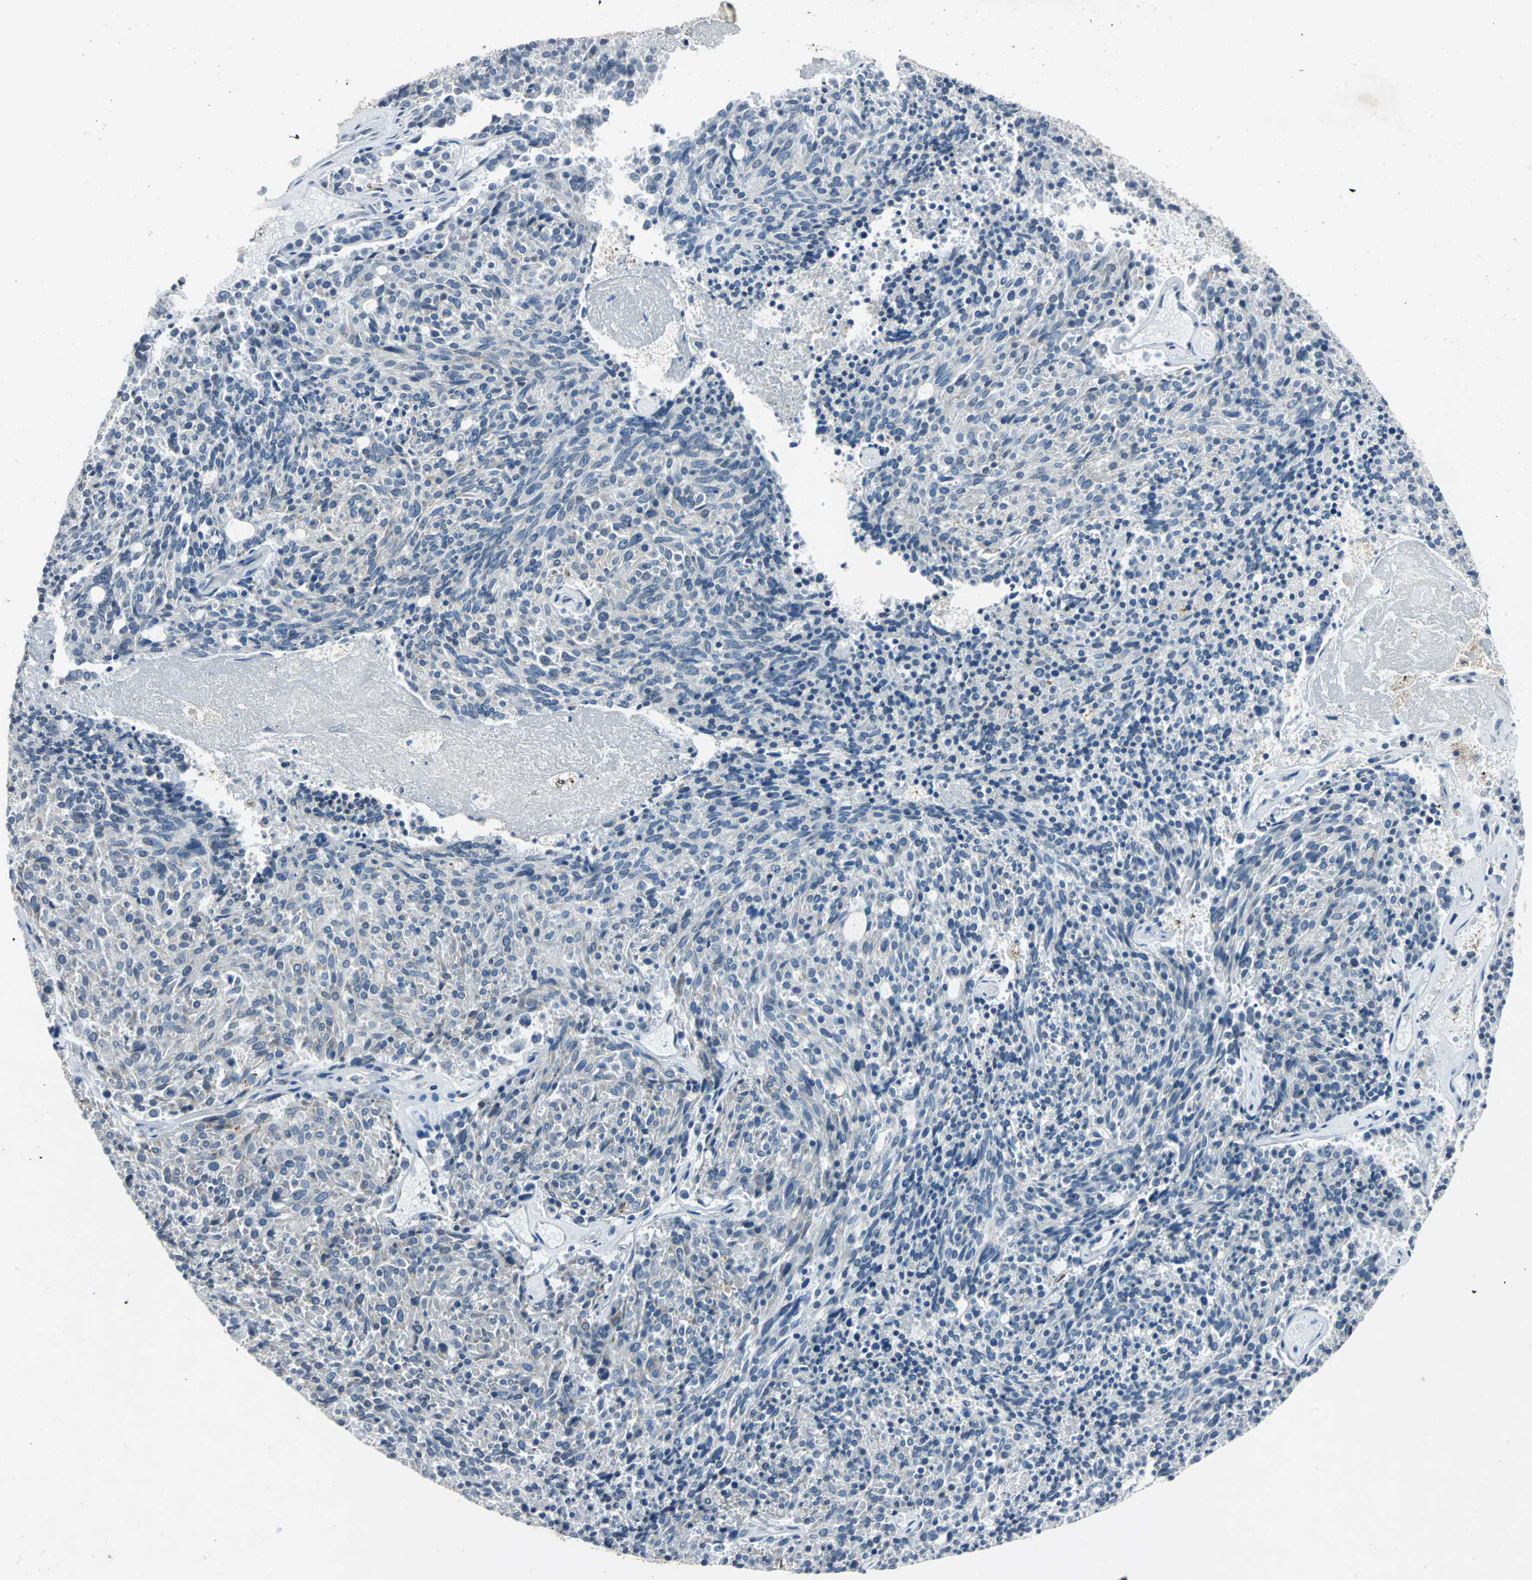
{"staining": {"intensity": "negative", "quantity": "none", "location": "none"}, "tissue": "carcinoid", "cell_type": "Tumor cells", "image_type": "cancer", "snomed": [{"axis": "morphology", "description": "Carcinoid, malignant, NOS"}, {"axis": "topography", "description": "Pancreas"}], "caption": "Tumor cells show no significant protein positivity in carcinoid (malignant).", "gene": "SLC2A13", "patient": {"sex": "female", "age": 54}}